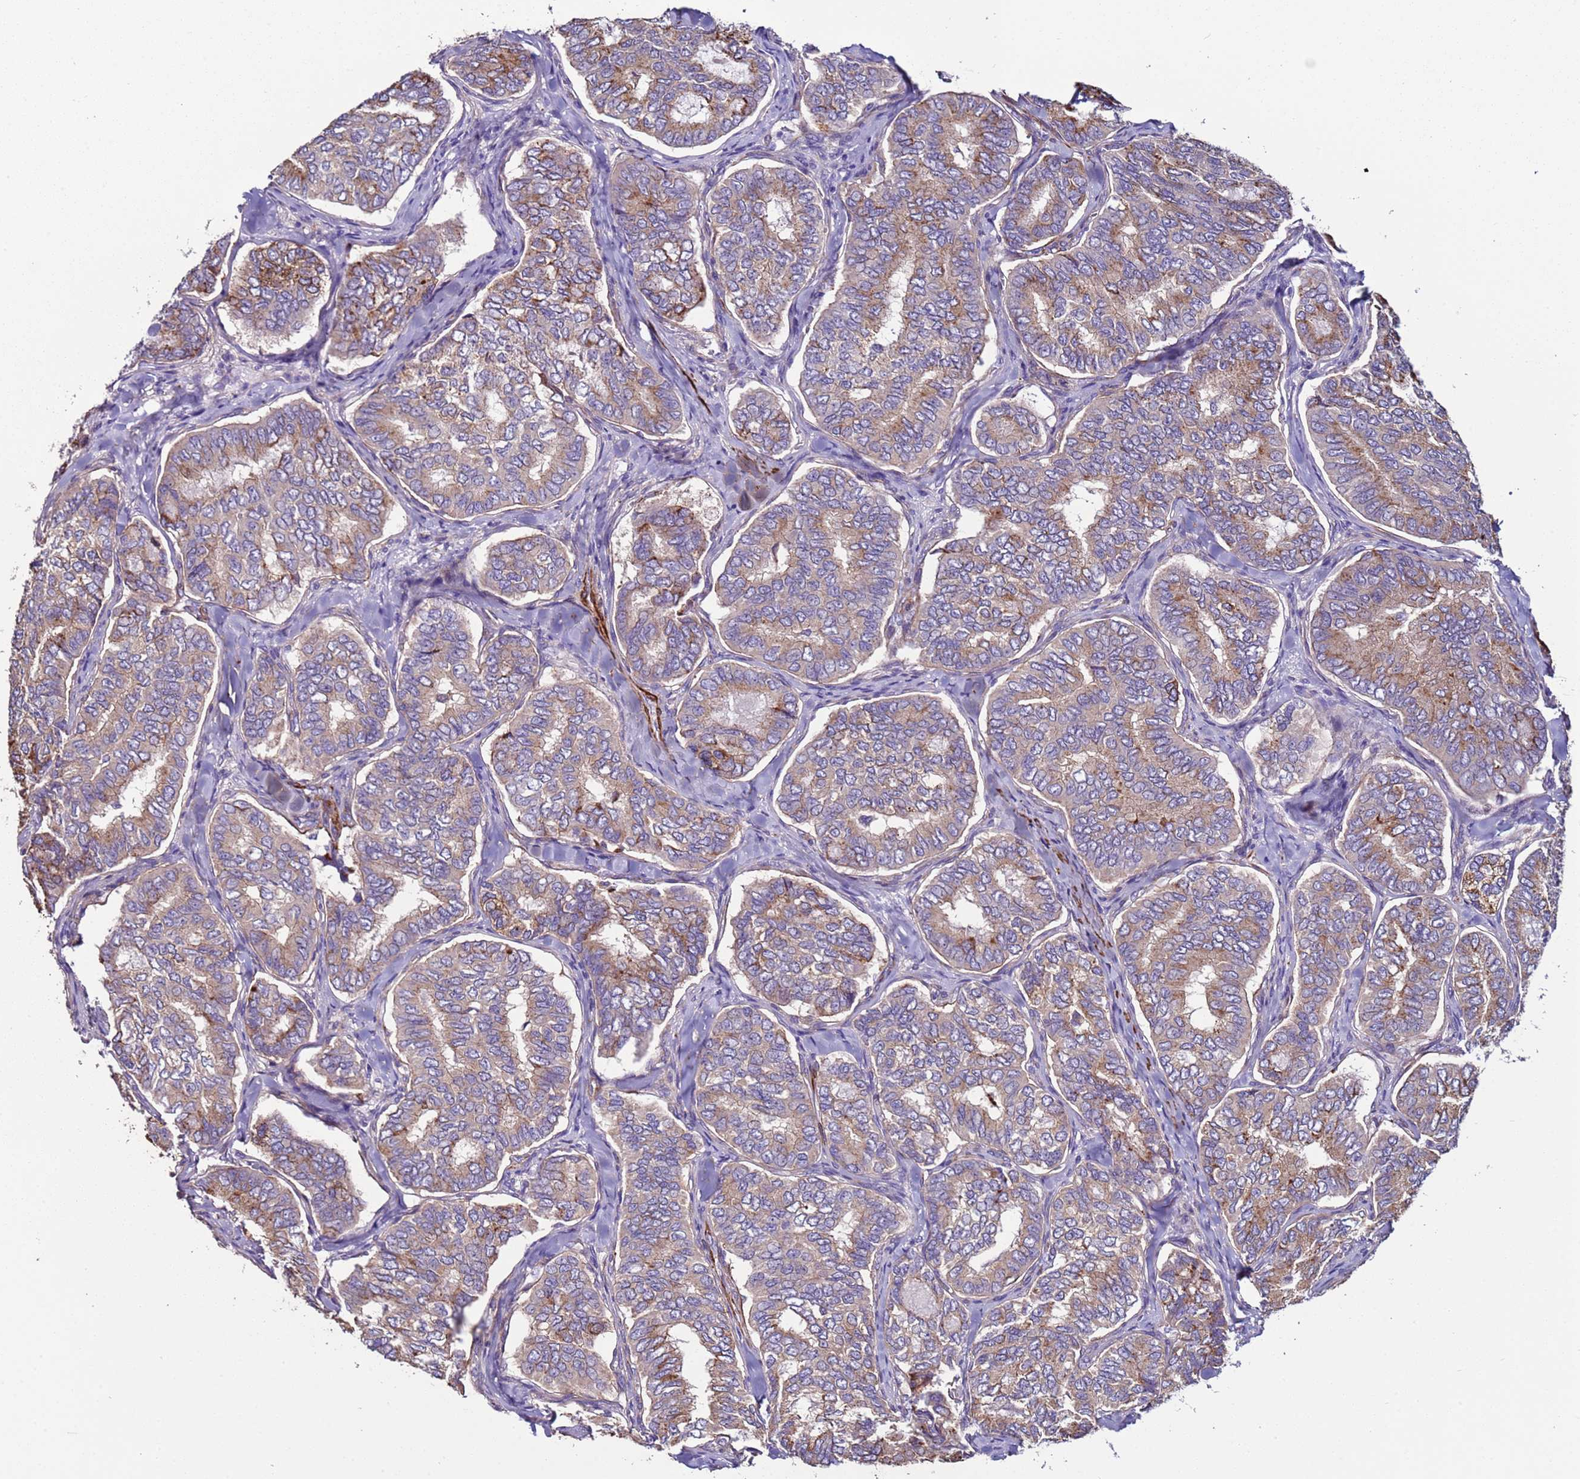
{"staining": {"intensity": "moderate", "quantity": "25%-75%", "location": "cytoplasmic/membranous"}, "tissue": "thyroid cancer", "cell_type": "Tumor cells", "image_type": "cancer", "snomed": [{"axis": "morphology", "description": "Papillary adenocarcinoma, NOS"}, {"axis": "topography", "description": "Thyroid gland"}], "caption": "Immunohistochemical staining of thyroid papillary adenocarcinoma demonstrates medium levels of moderate cytoplasmic/membranous positivity in about 25%-75% of tumor cells.", "gene": "RABL2B", "patient": {"sex": "female", "age": 35}}